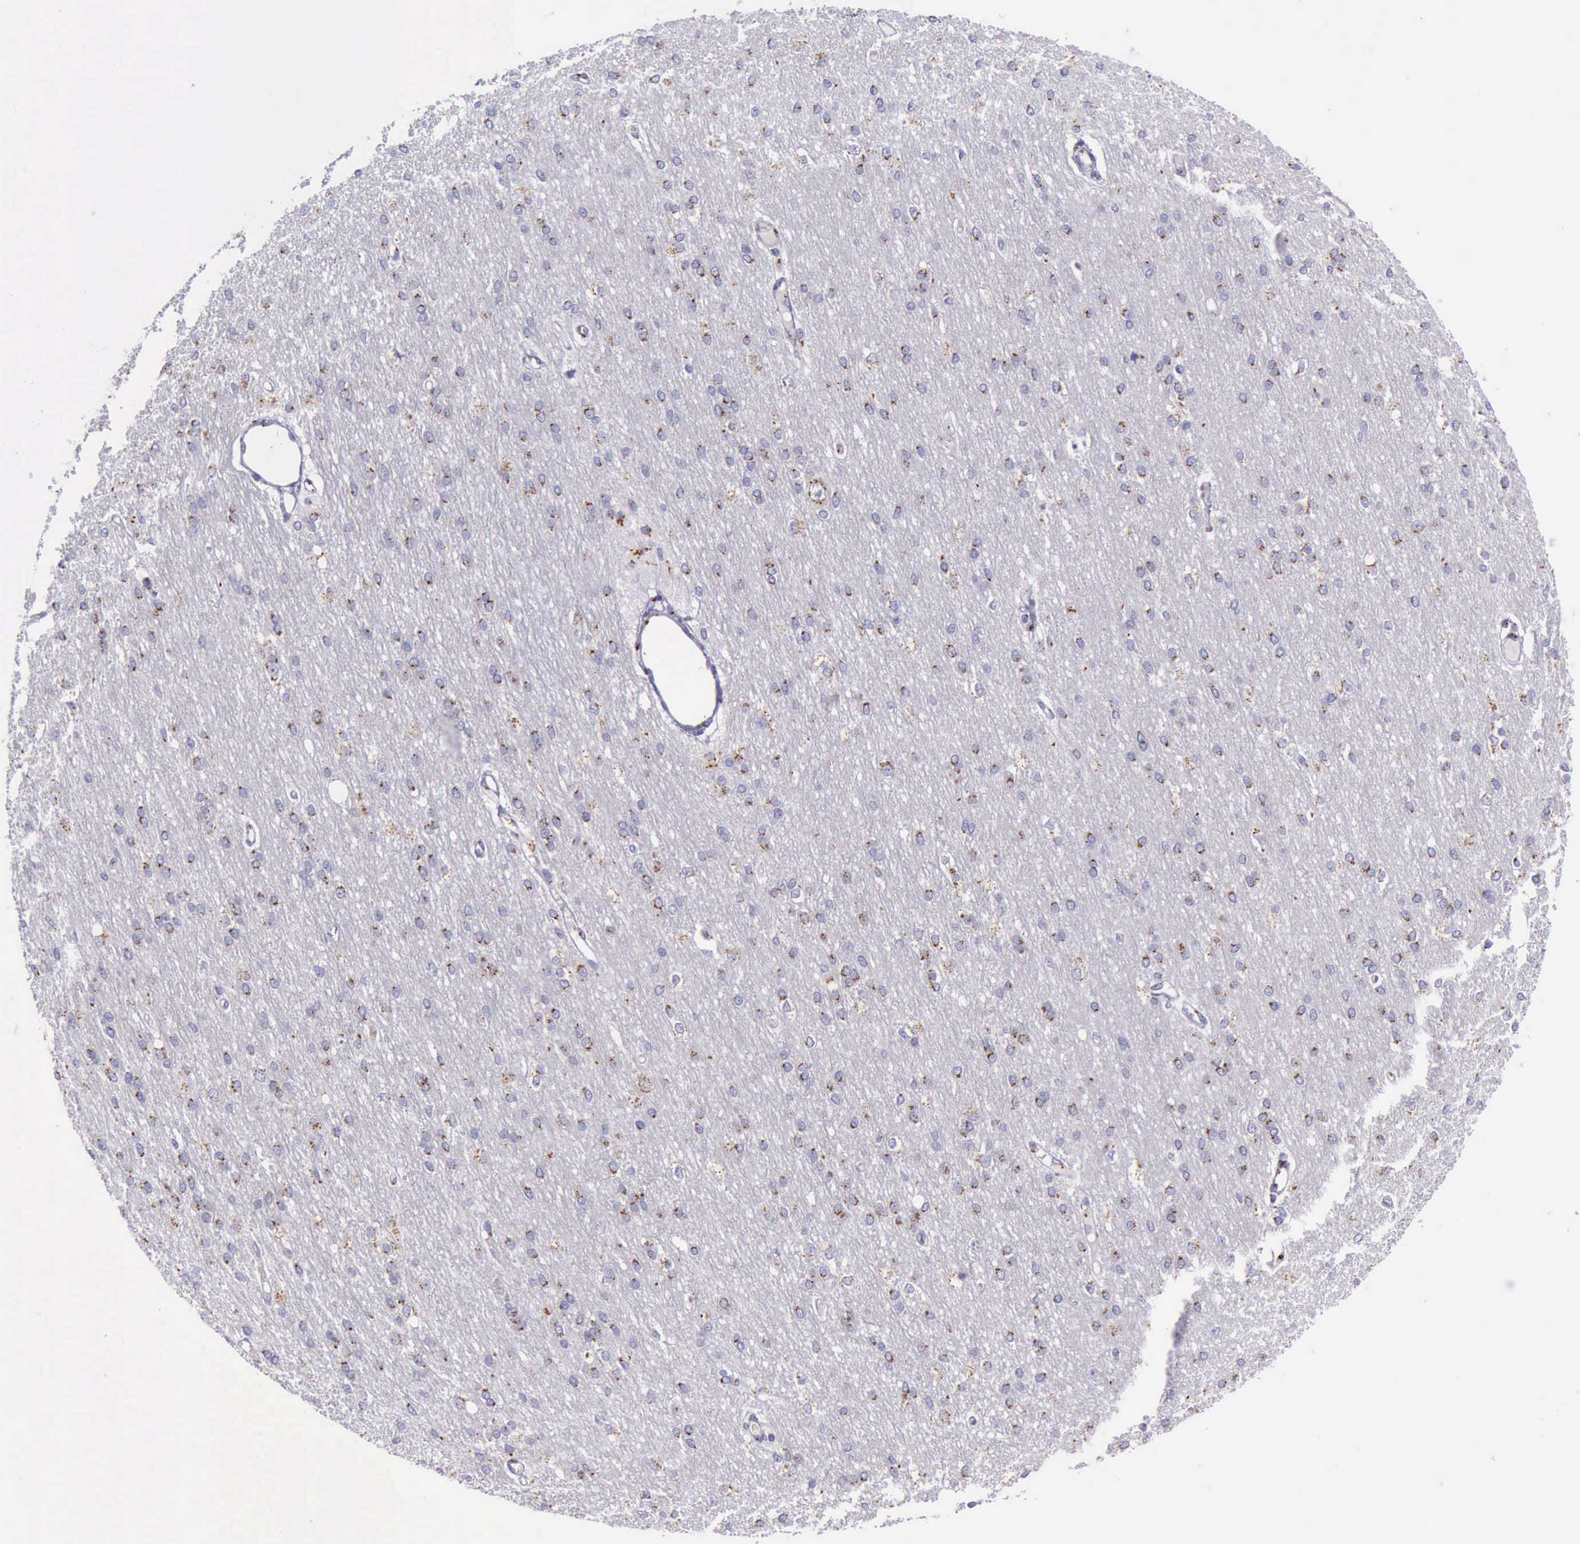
{"staining": {"intensity": "moderate", "quantity": "25%-75%", "location": "cytoplasmic/membranous"}, "tissue": "cerebral cortex", "cell_type": "Endothelial cells", "image_type": "normal", "snomed": [{"axis": "morphology", "description": "Normal tissue, NOS"}, {"axis": "morphology", "description": "Inflammation, NOS"}, {"axis": "topography", "description": "Cerebral cortex"}], "caption": "Immunohistochemistry (IHC) photomicrograph of unremarkable cerebral cortex: cerebral cortex stained using immunohistochemistry (IHC) exhibits medium levels of moderate protein expression localized specifically in the cytoplasmic/membranous of endothelial cells, appearing as a cytoplasmic/membranous brown color.", "gene": "GOLGA5", "patient": {"sex": "male", "age": 6}}